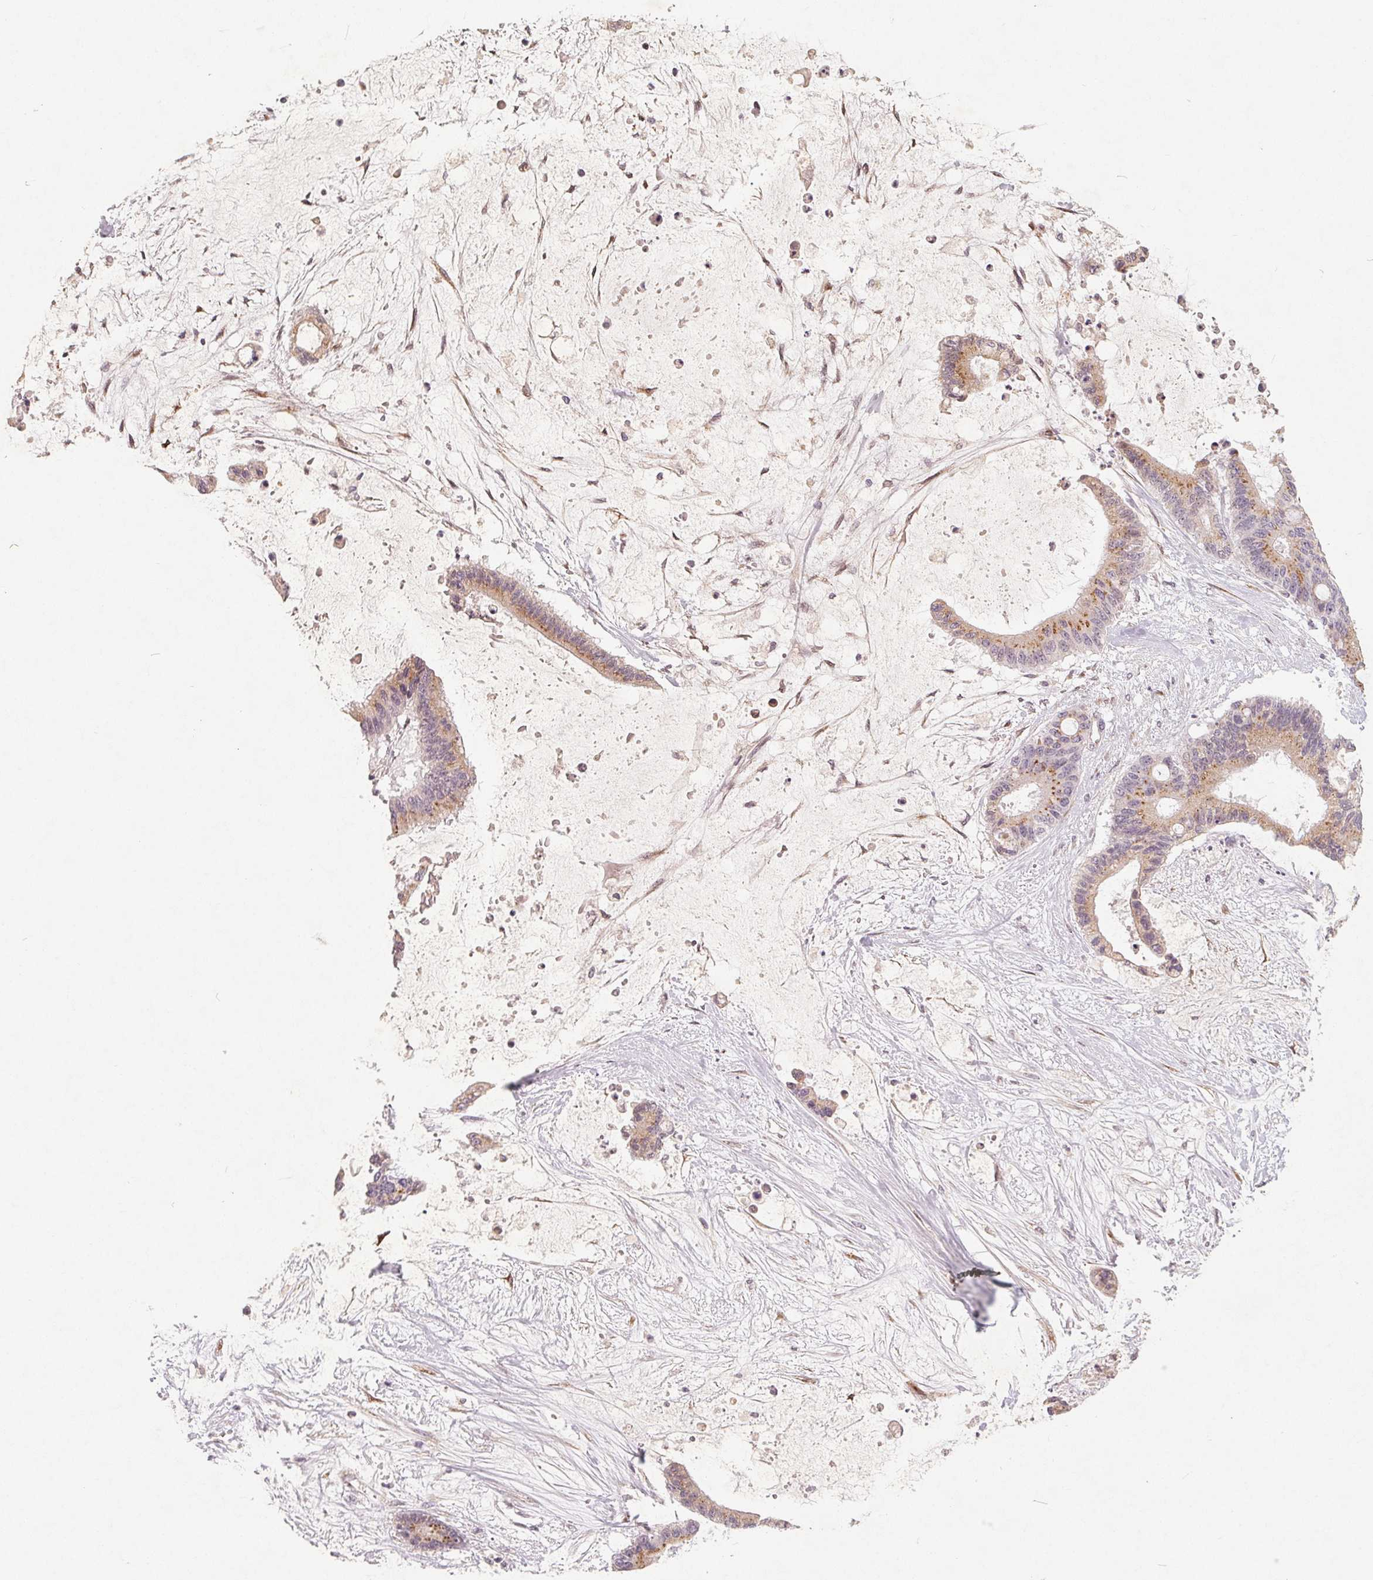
{"staining": {"intensity": "moderate", "quantity": "25%-75%", "location": "cytoplasmic/membranous"}, "tissue": "liver cancer", "cell_type": "Tumor cells", "image_type": "cancer", "snomed": [{"axis": "morphology", "description": "Normal tissue, NOS"}, {"axis": "morphology", "description": "Cholangiocarcinoma"}, {"axis": "topography", "description": "Liver"}, {"axis": "topography", "description": "Peripheral nerve tissue"}], "caption": "Human liver cancer (cholangiocarcinoma) stained with a protein marker displays moderate staining in tumor cells.", "gene": "TMSB15B", "patient": {"sex": "female", "age": 73}}